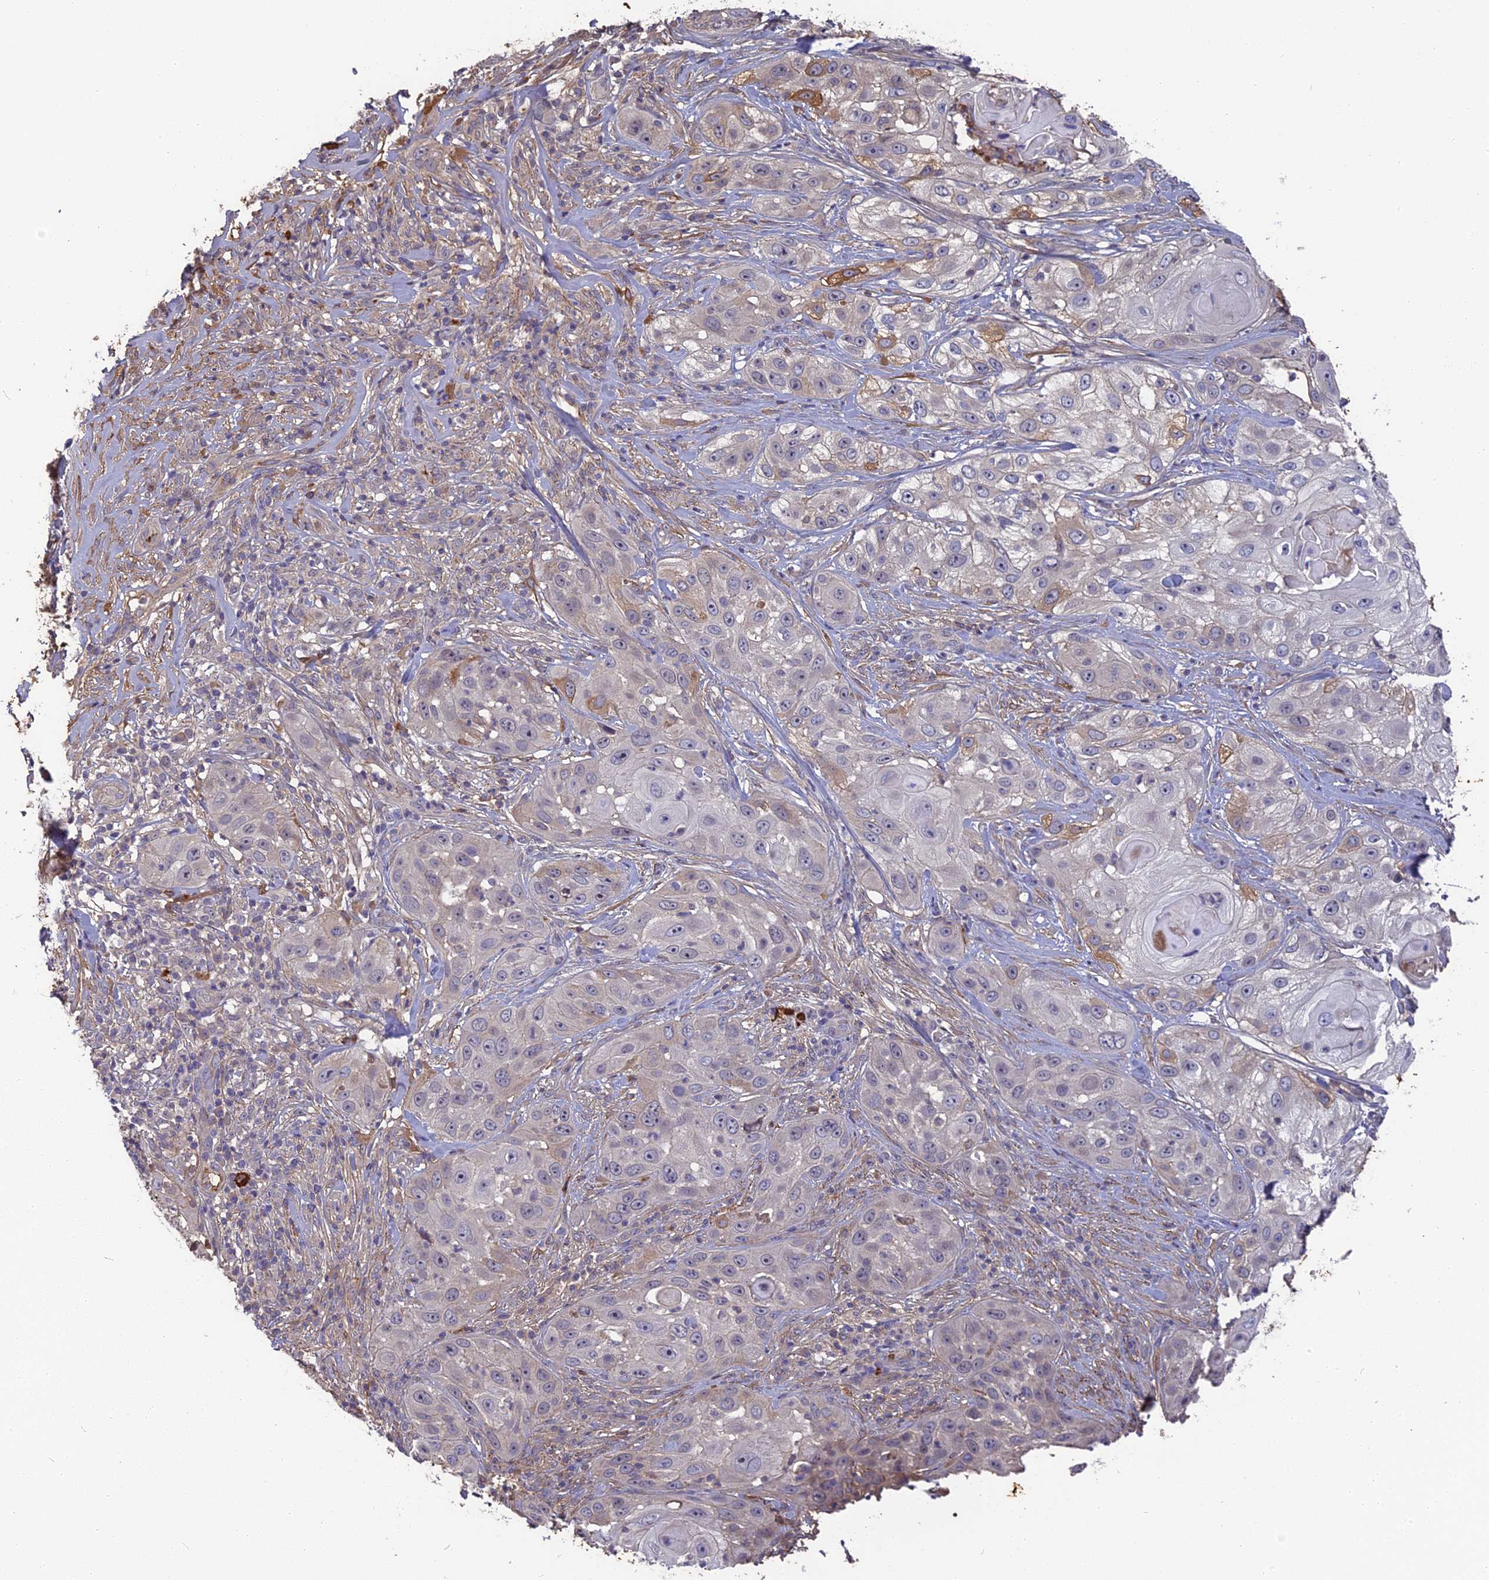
{"staining": {"intensity": "negative", "quantity": "none", "location": "none"}, "tissue": "skin cancer", "cell_type": "Tumor cells", "image_type": "cancer", "snomed": [{"axis": "morphology", "description": "Squamous cell carcinoma, NOS"}, {"axis": "topography", "description": "Skin"}], "caption": "High magnification brightfield microscopy of skin cancer (squamous cell carcinoma) stained with DAB (3,3'-diaminobenzidine) (brown) and counterstained with hematoxylin (blue): tumor cells show no significant positivity.", "gene": "ERMAP", "patient": {"sex": "female", "age": 44}}